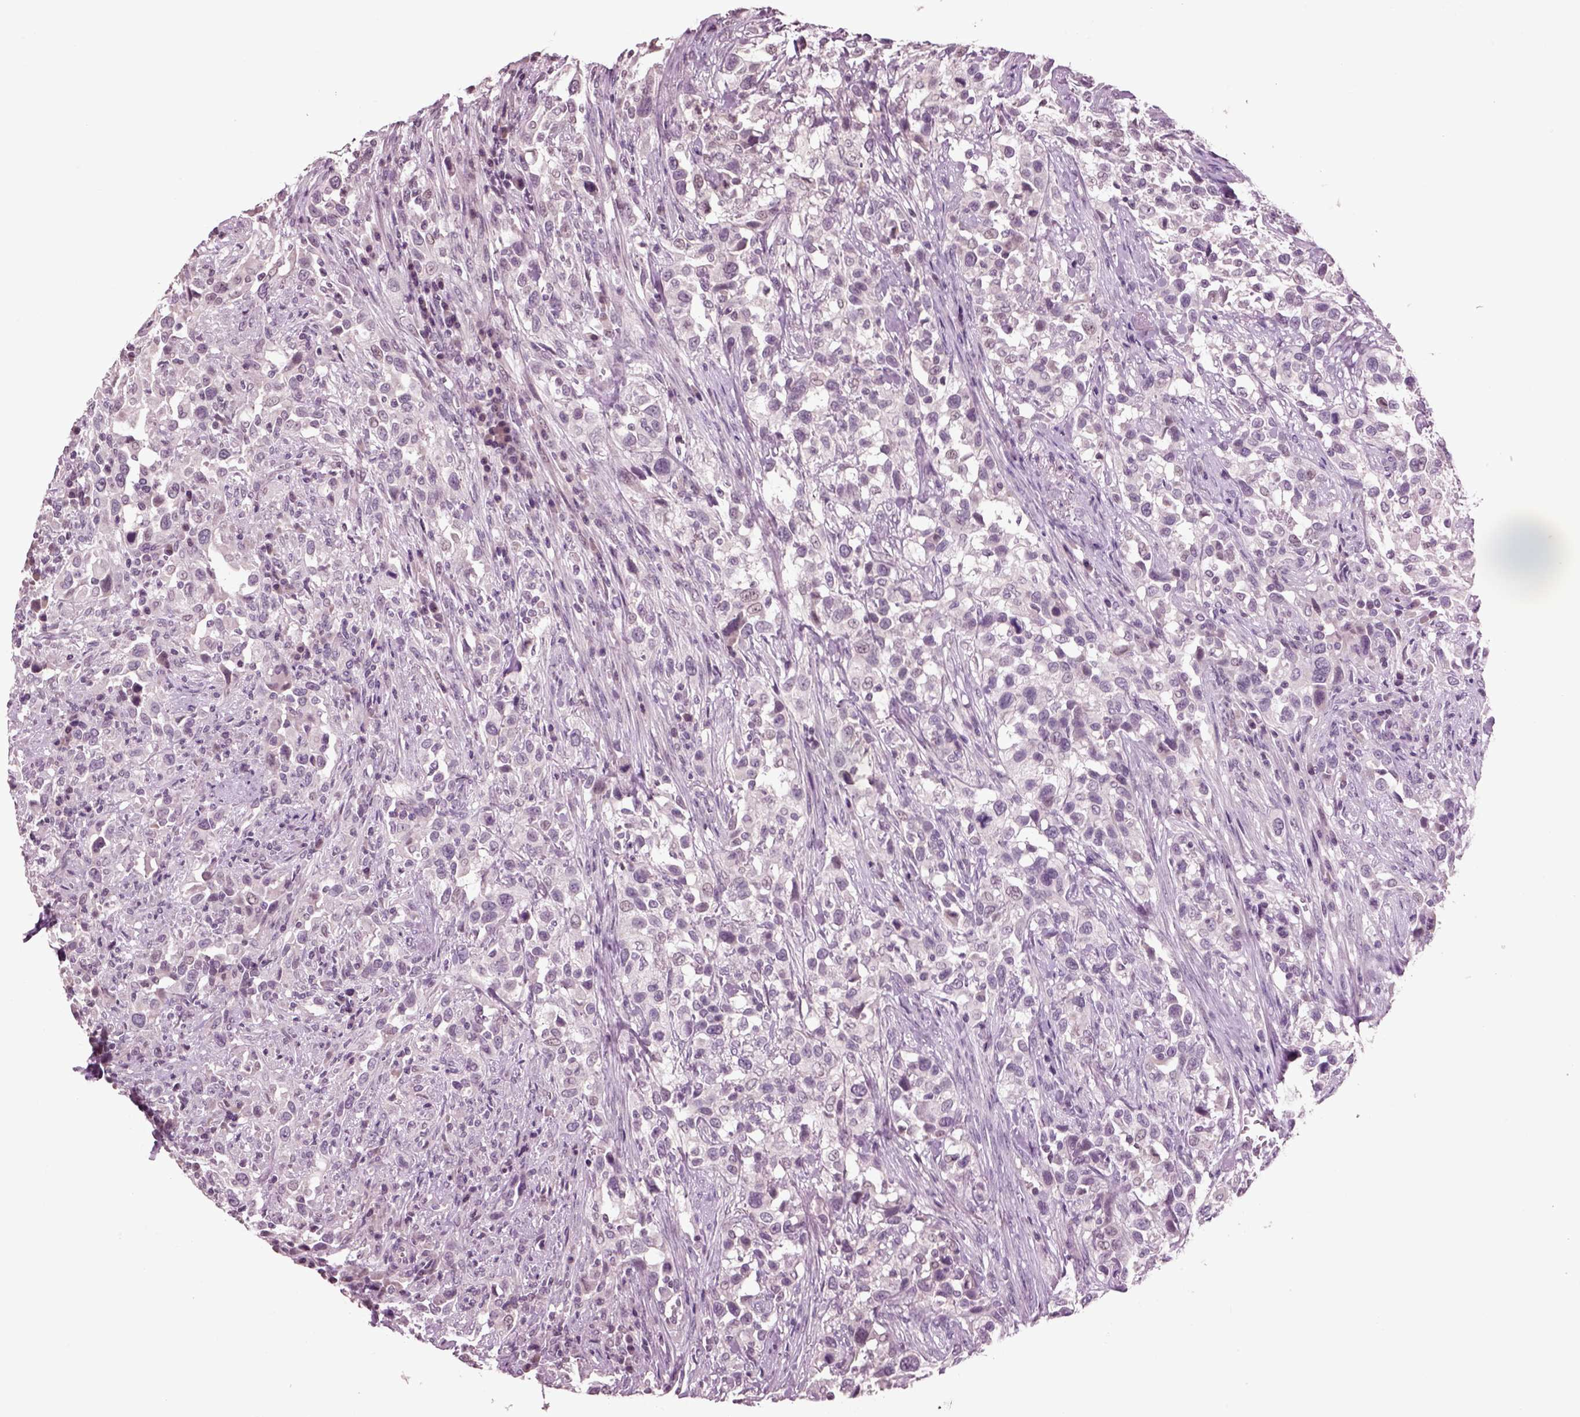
{"staining": {"intensity": "negative", "quantity": "none", "location": "none"}, "tissue": "urothelial cancer", "cell_type": "Tumor cells", "image_type": "cancer", "snomed": [{"axis": "morphology", "description": "Urothelial carcinoma, NOS"}, {"axis": "morphology", "description": "Urothelial carcinoma, High grade"}, {"axis": "topography", "description": "Urinary bladder"}], "caption": "This is a image of immunohistochemistry staining of transitional cell carcinoma, which shows no staining in tumor cells.", "gene": "CHGB", "patient": {"sex": "female", "age": 64}}